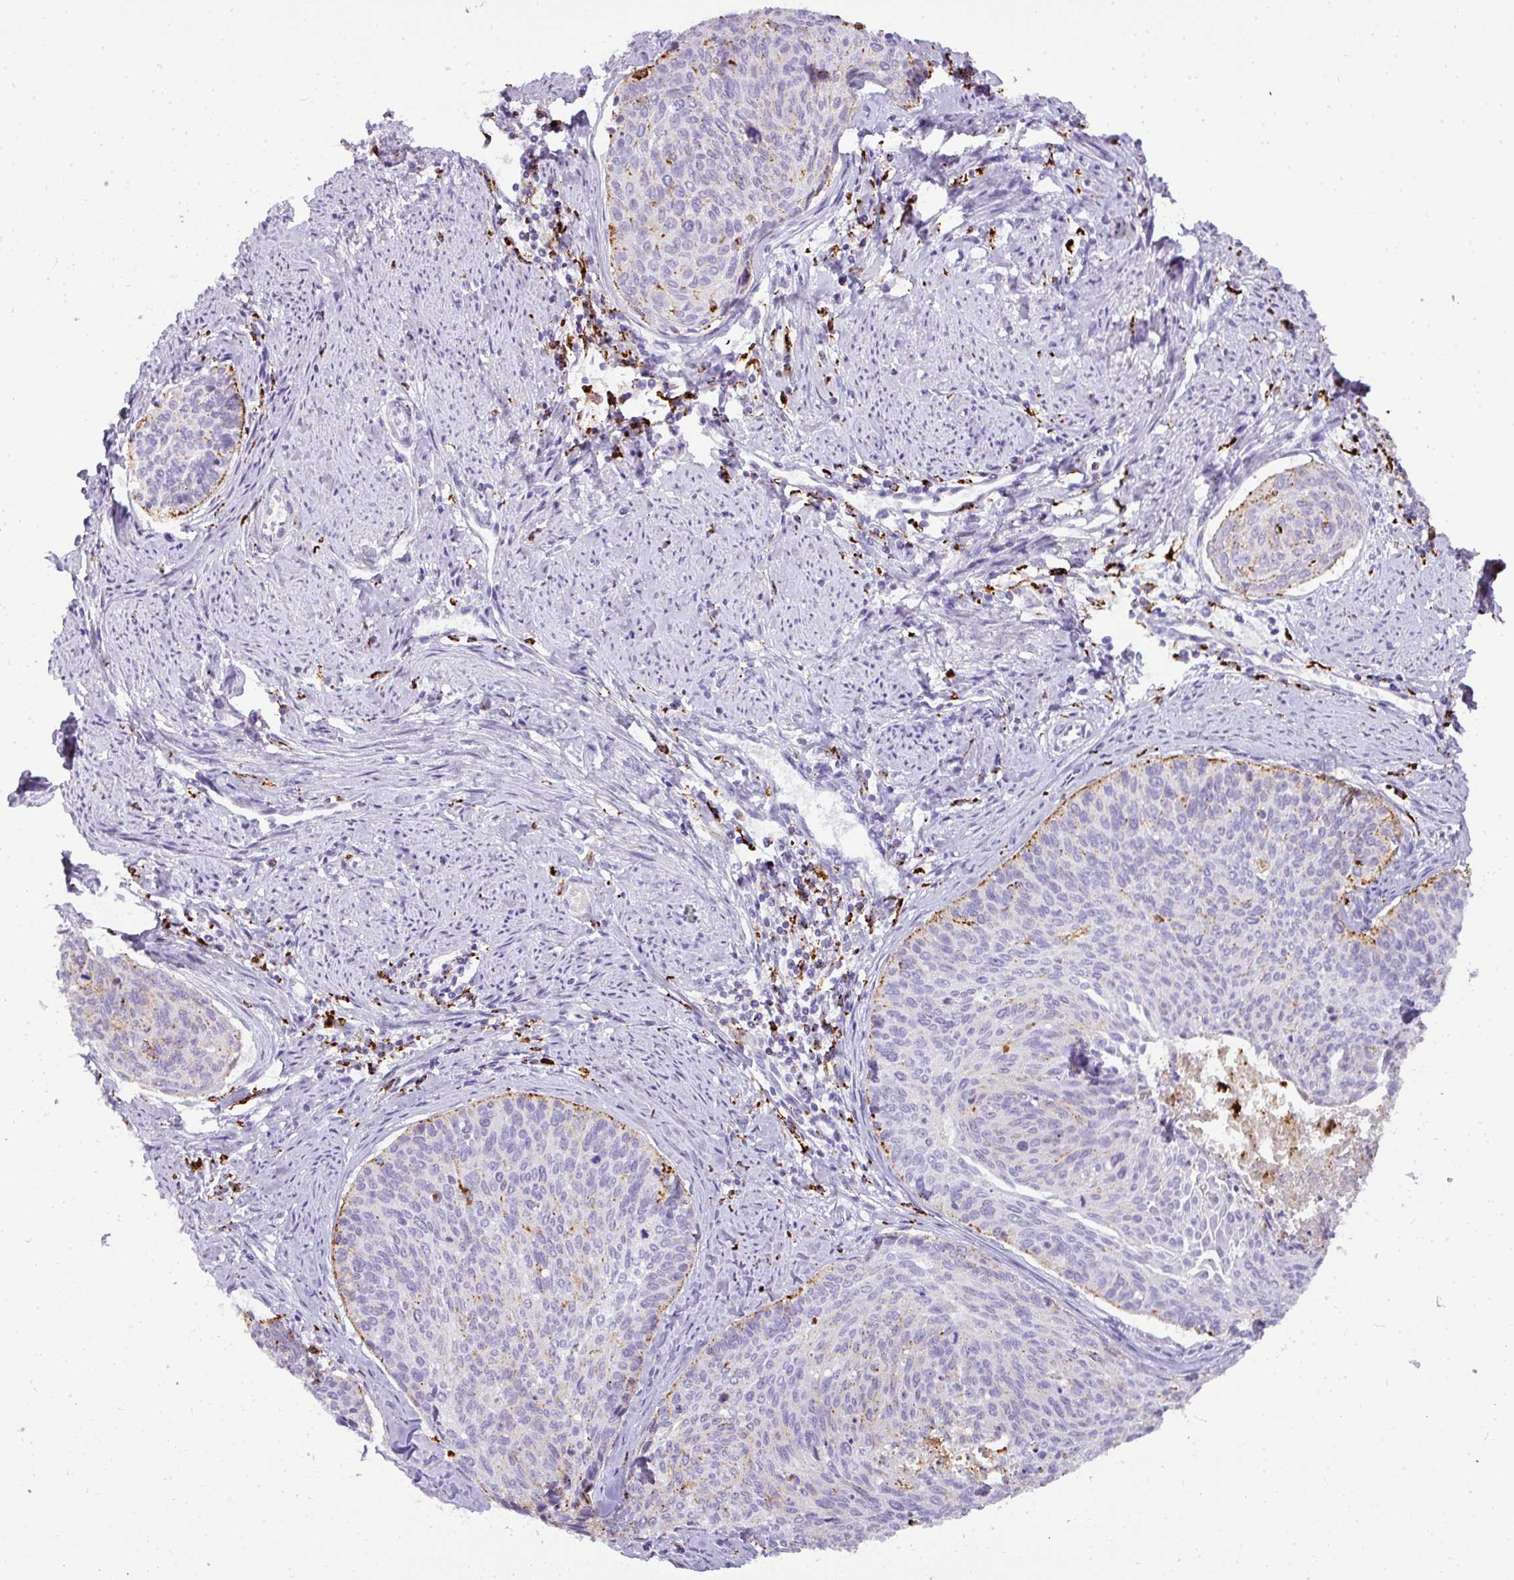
{"staining": {"intensity": "moderate", "quantity": "<25%", "location": "cytoplasmic/membranous"}, "tissue": "cervical cancer", "cell_type": "Tumor cells", "image_type": "cancer", "snomed": [{"axis": "morphology", "description": "Squamous cell carcinoma, NOS"}, {"axis": "topography", "description": "Cervix"}], "caption": "Cervical cancer (squamous cell carcinoma) was stained to show a protein in brown. There is low levels of moderate cytoplasmic/membranous staining in approximately <25% of tumor cells.", "gene": "MMACHC", "patient": {"sex": "female", "age": 55}}